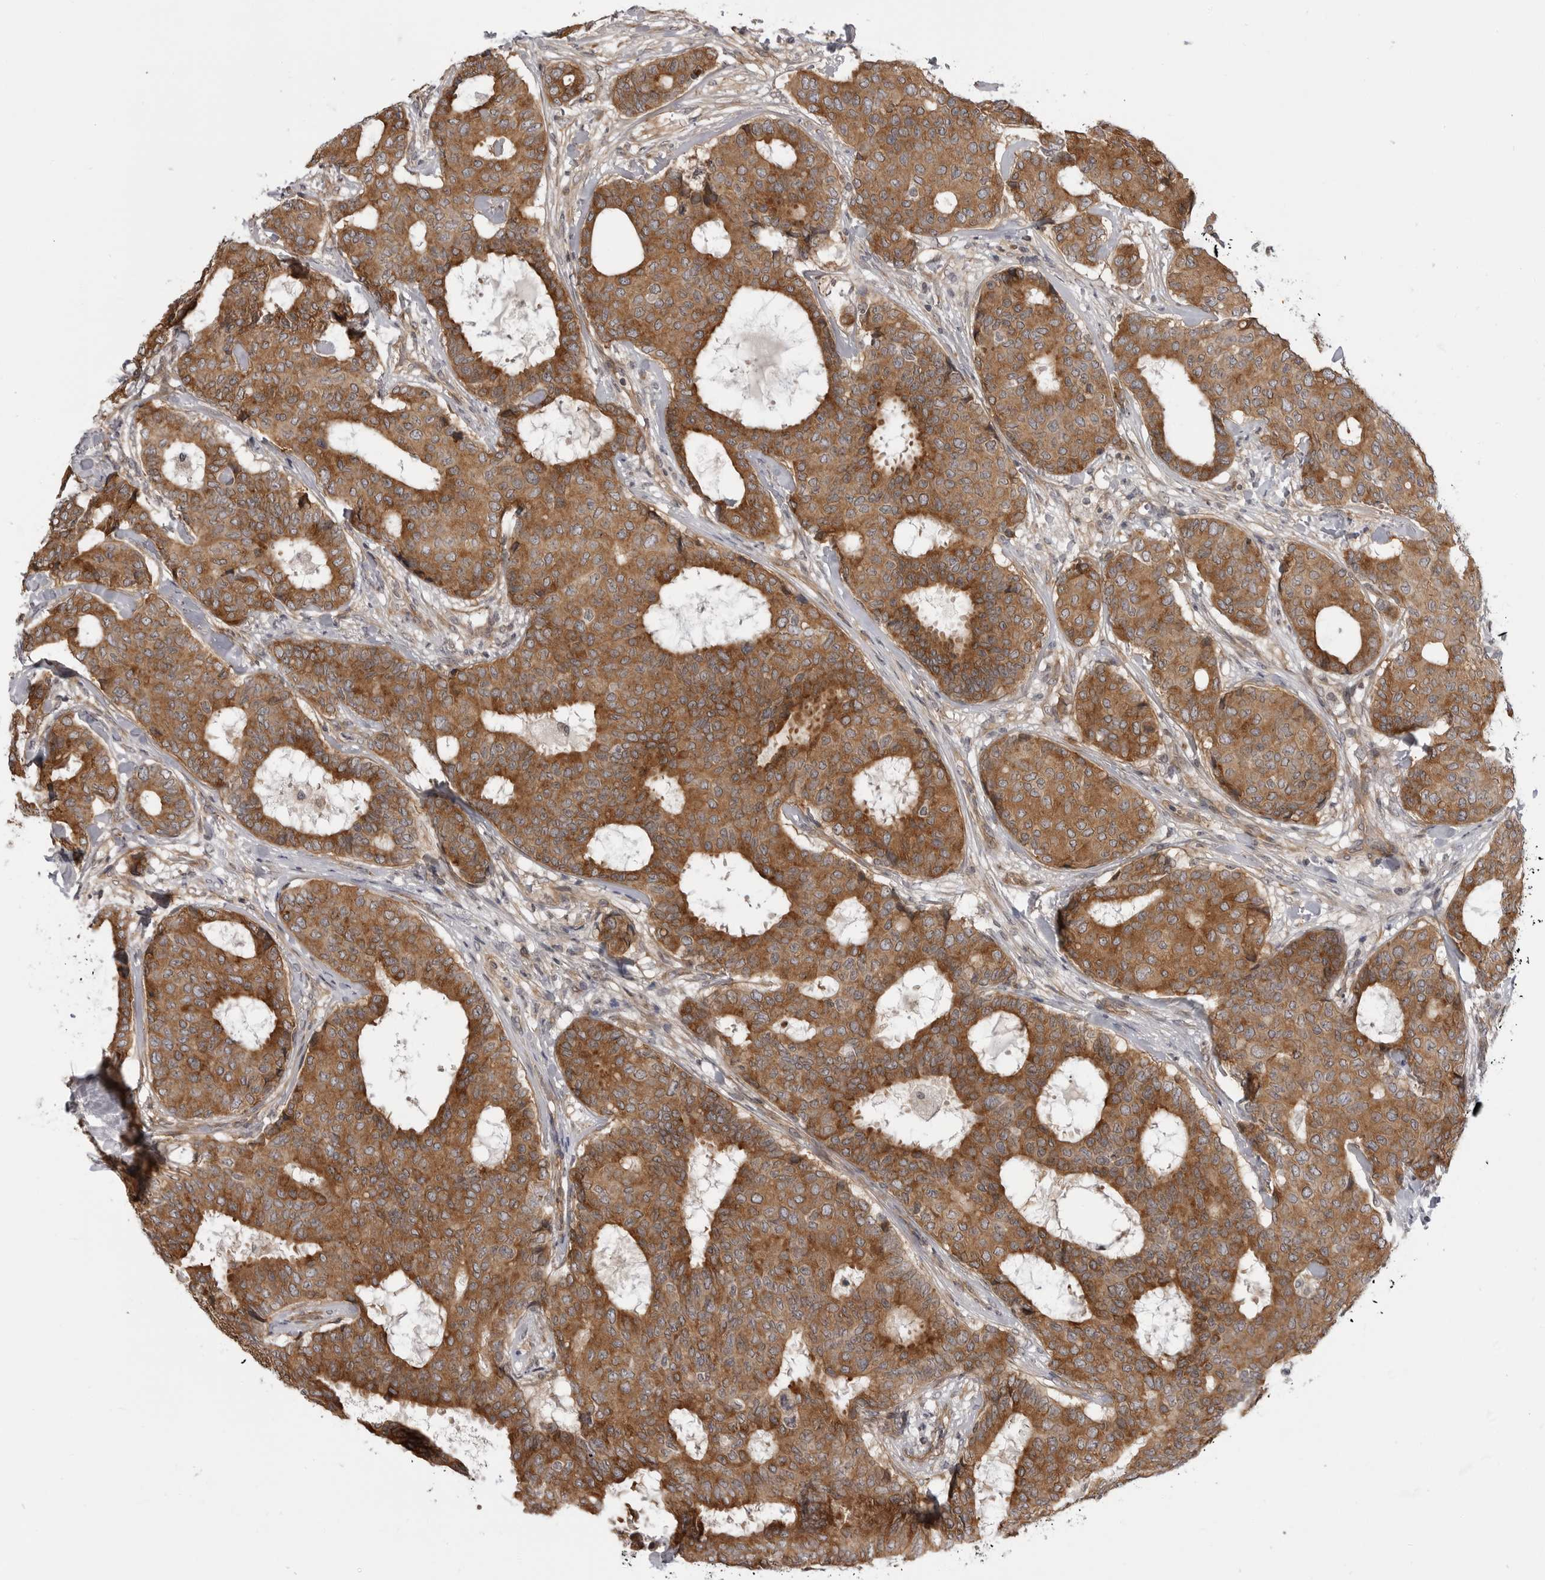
{"staining": {"intensity": "moderate", "quantity": ">75%", "location": "cytoplasmic/membranous"}, "tissue": "breast cancer", "cell_type": "Tumor cells", "image_type": "cancer", "snomed": [{"axis": "morphology", "description": "Duct carcinoma"}, {"axis": "topography", "description": "Breast"}], "caption": "Invasive ductal carcinoma (breast) was stained to show a protein in brown. There is medium levels of moderate cytoplasmic/membranous expression in approximately >75% of tumor cells.", "gene": "LRRC45", "patient": {"sex": "female", "age": 75}}